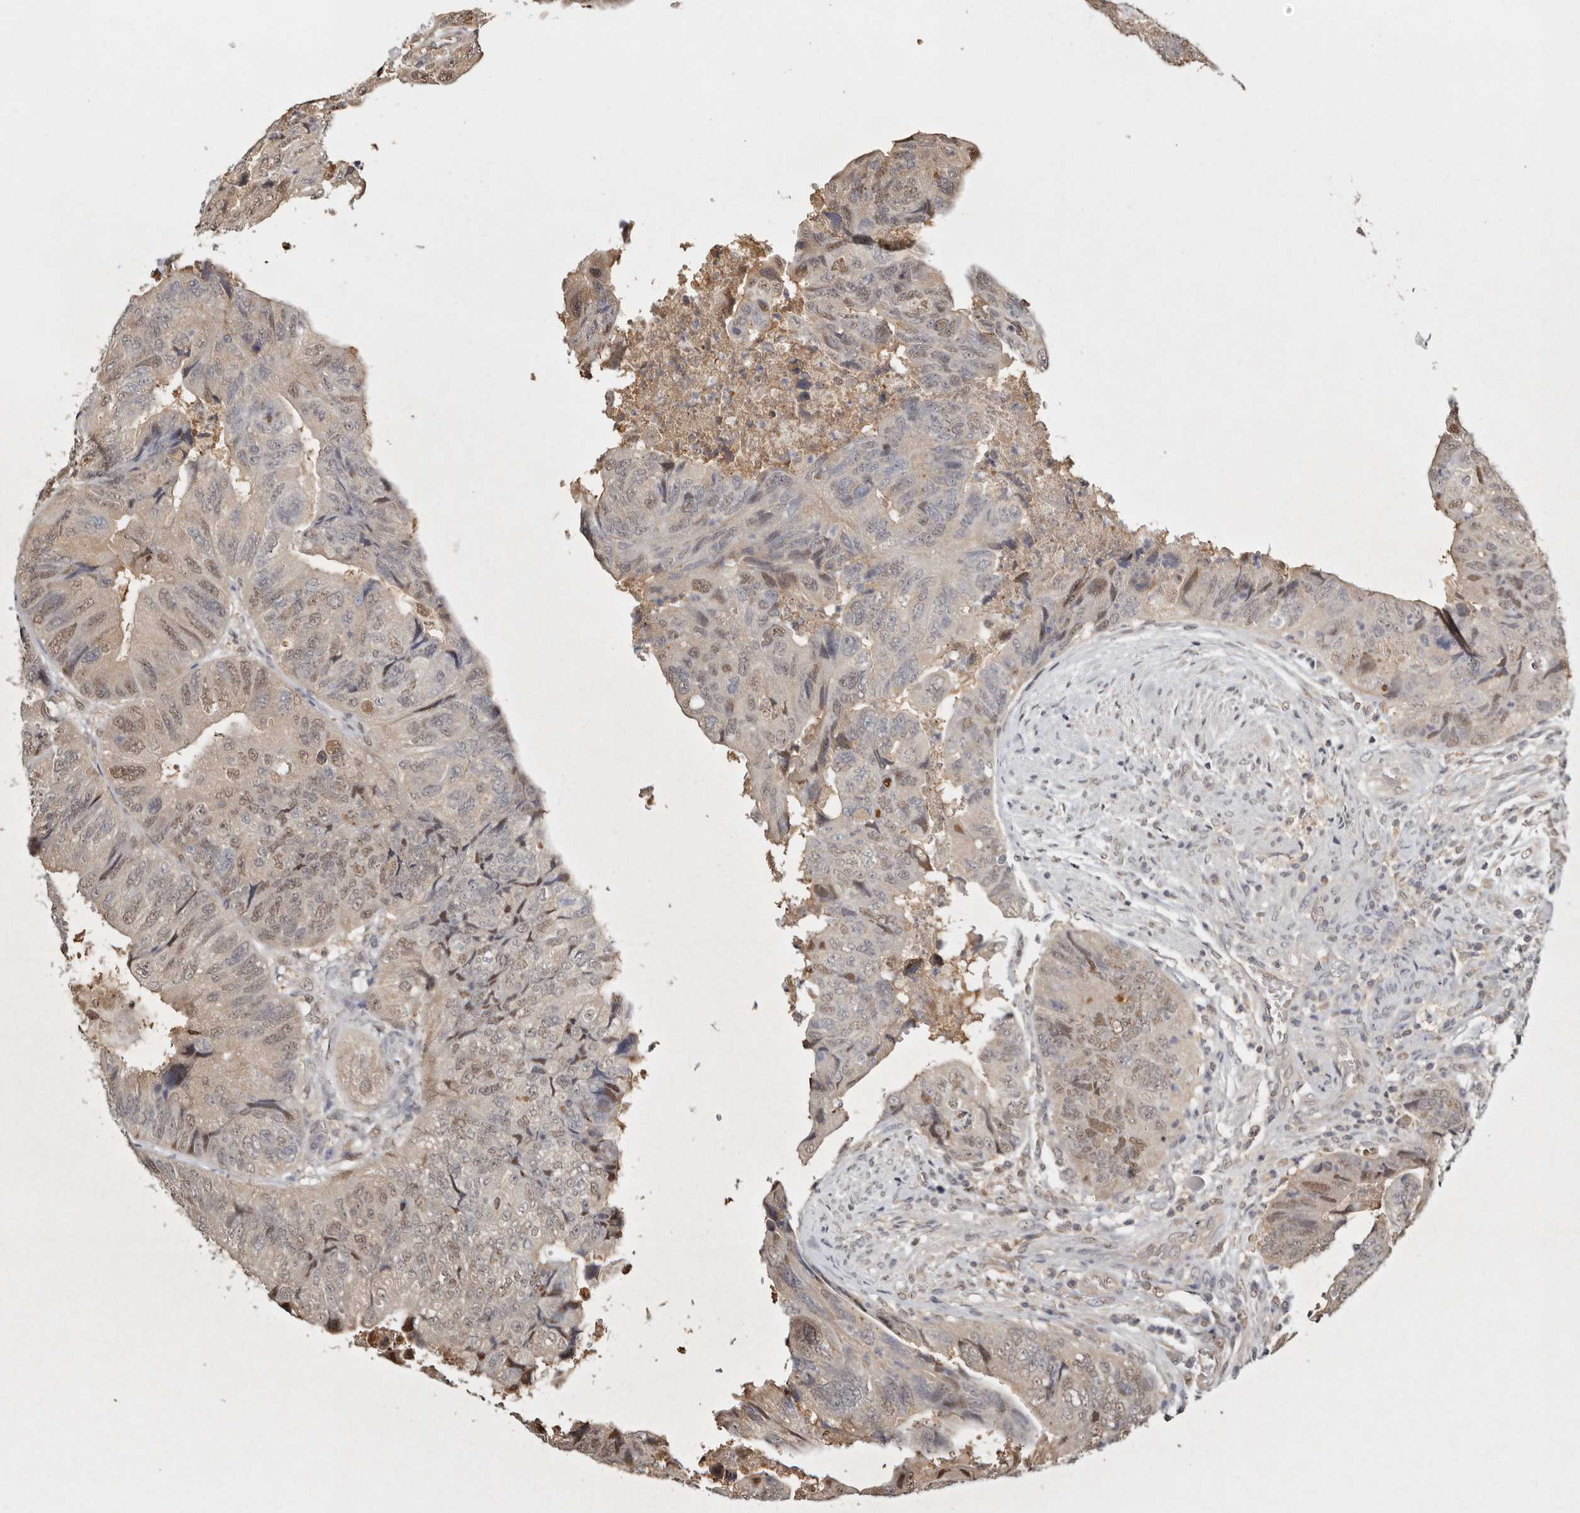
{"staining": {"intensity": "moderate", "quantity": "25%-75%", "location": "nuclear"}, "tissue": "colorectal cancer", "cell_type": "Tumor cells", "image_type": "cancer", "snomed": [{"axis": "morphology", "description": "Adenocarcinoma, NOS"}, {"axis": "topography", "description": "Rectum"}], "caption": "Approximately 25%-75% of tumor cells in human adenocarcinoma (colorectal) show moderate nuclear protein positivity as visualized by brown immunohistochemical staining.", "gene": "PSMA5", "patient": {"sex": "male", "age": 63}}